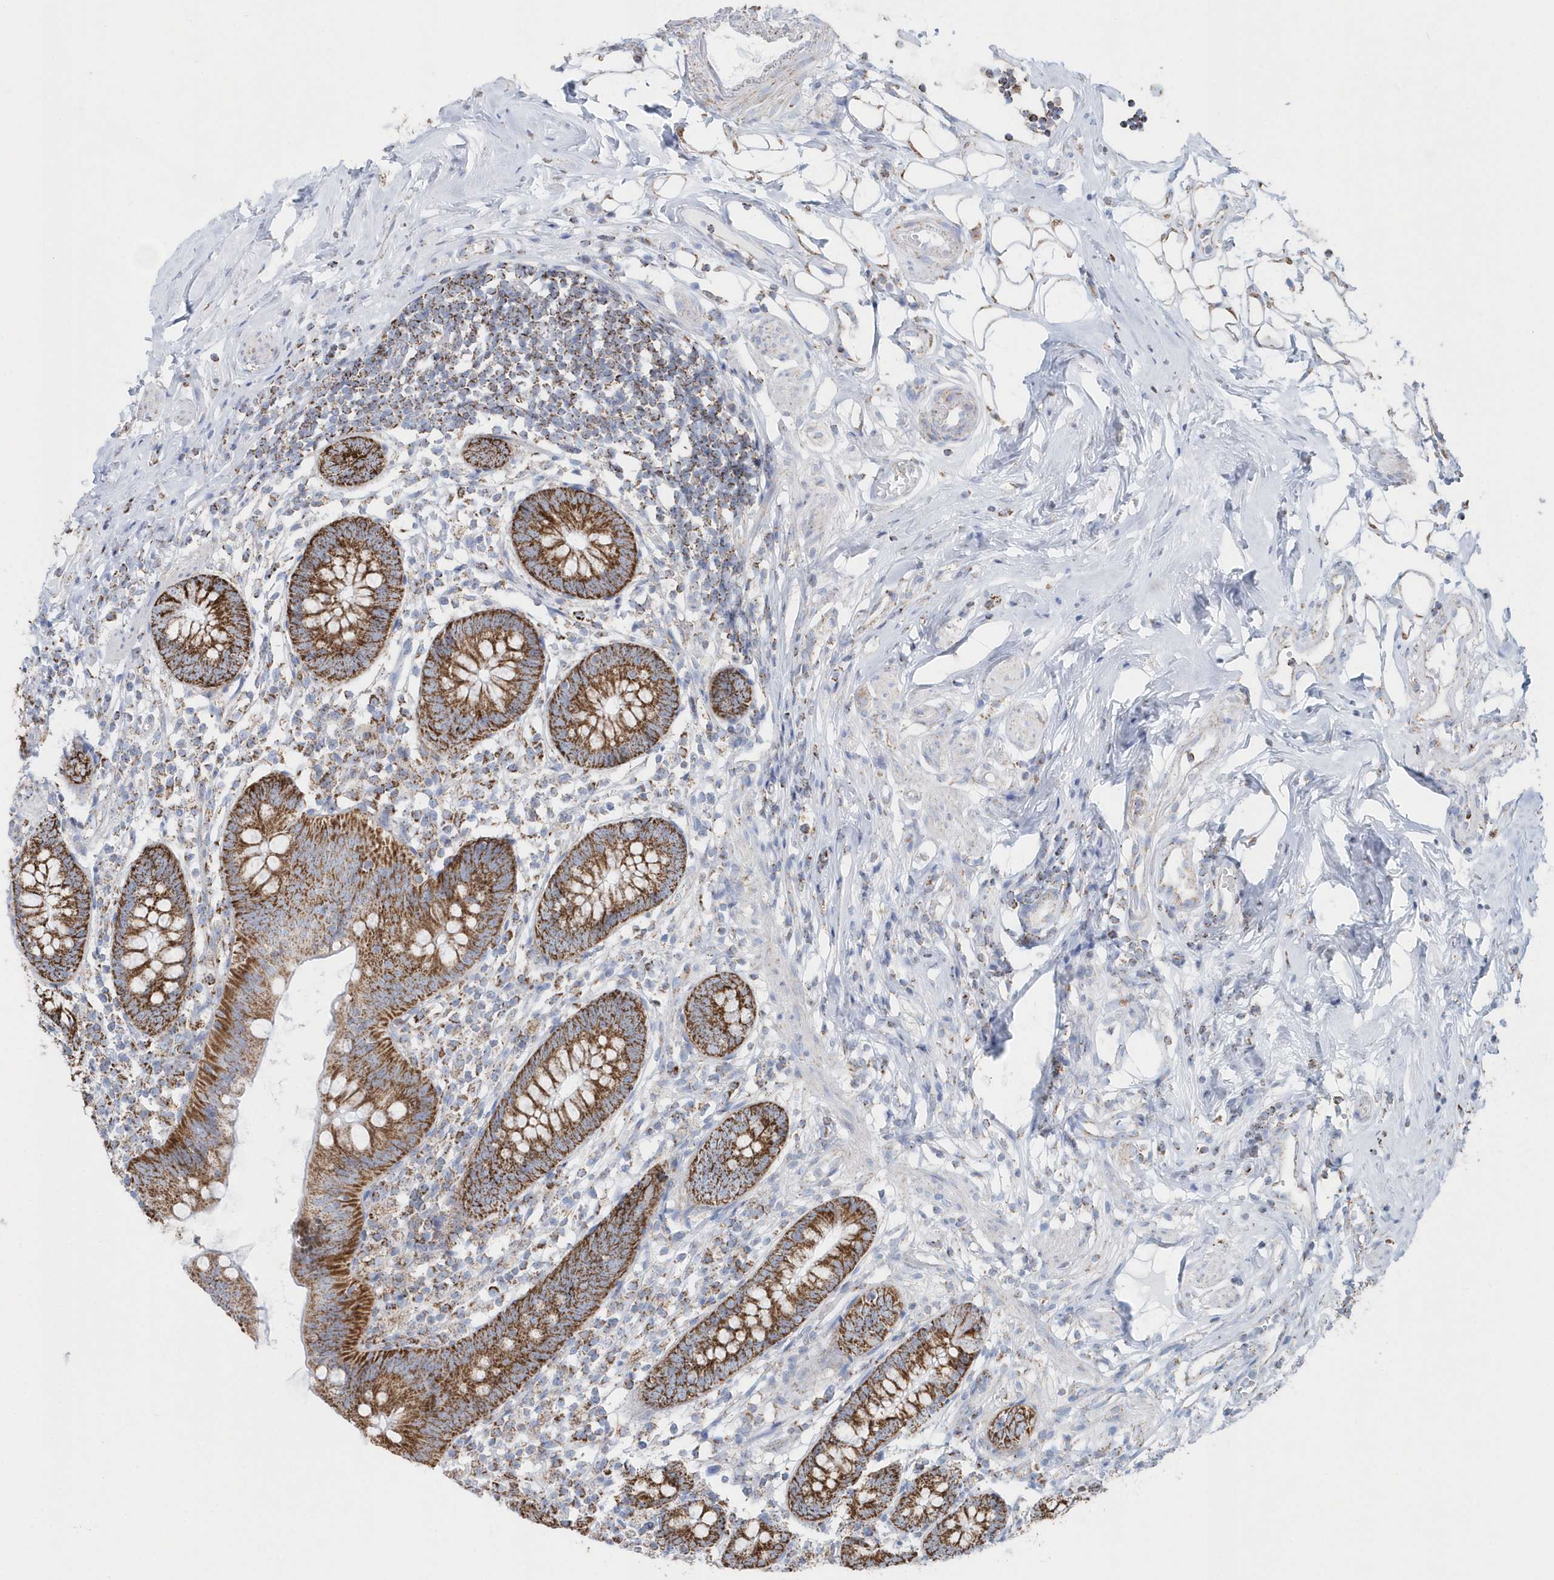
{"staining": {"intensity": "moderate", "quantity": ">75%", "location": "cytoplasmic/membranous"}, "tissue": "appendix", "cell_type": "Glandular cells", "image_type": "normal", "snomed": [{"axis": "morphology", "description": "Normal tissue, NOS"}, {"axis": "topography", "description": "Appendix"}], "caption": "Protein staining reveals moderate cytoplasmic/membranous staining in about >75% of glandular cells in benign appendix.", "gene": "TMCO6", "patient": {"sex": "female", "age": 62}}